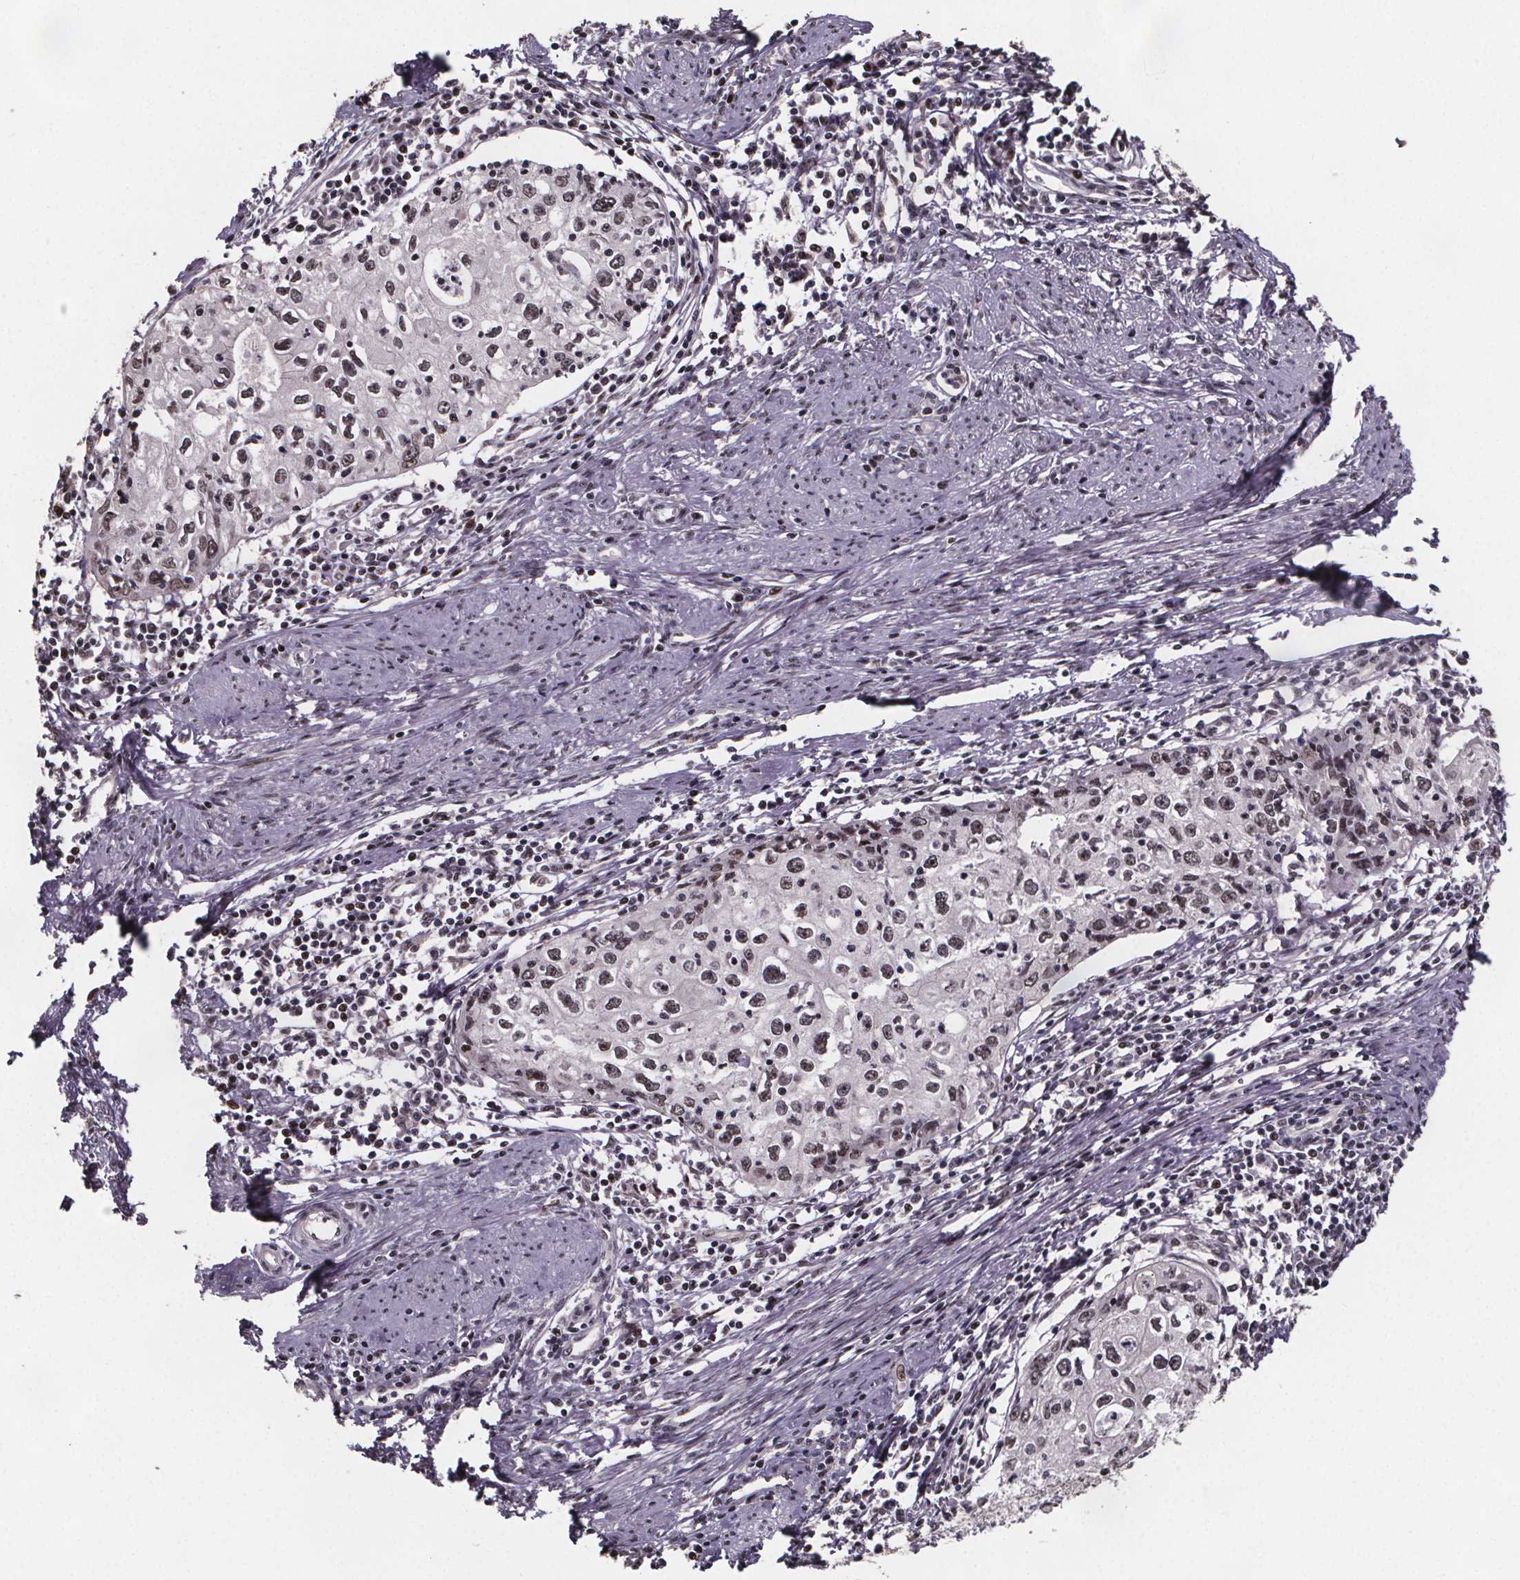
{"staining": {"intensity": "weak", "quantity": ">75%", "location": "nuclear"}, "tissue": "cervical cancer", "cell_type": "Tumor cells", "image_type": "cancer", "snomed": [{"axis": "morphology", "description": "Squamous cell carcinoma, NOS"}, {"axis": "topography", "description": "Cervix"}], "caption": "Approximately >75% of tumor cells in cervical cancer (squamous cell carcinoma) show weak nuclear protein expression as visualized by brown immunohistochemical staining.", "gene": "U2SURP", "patient": {"sex": "female", "age": 40}}